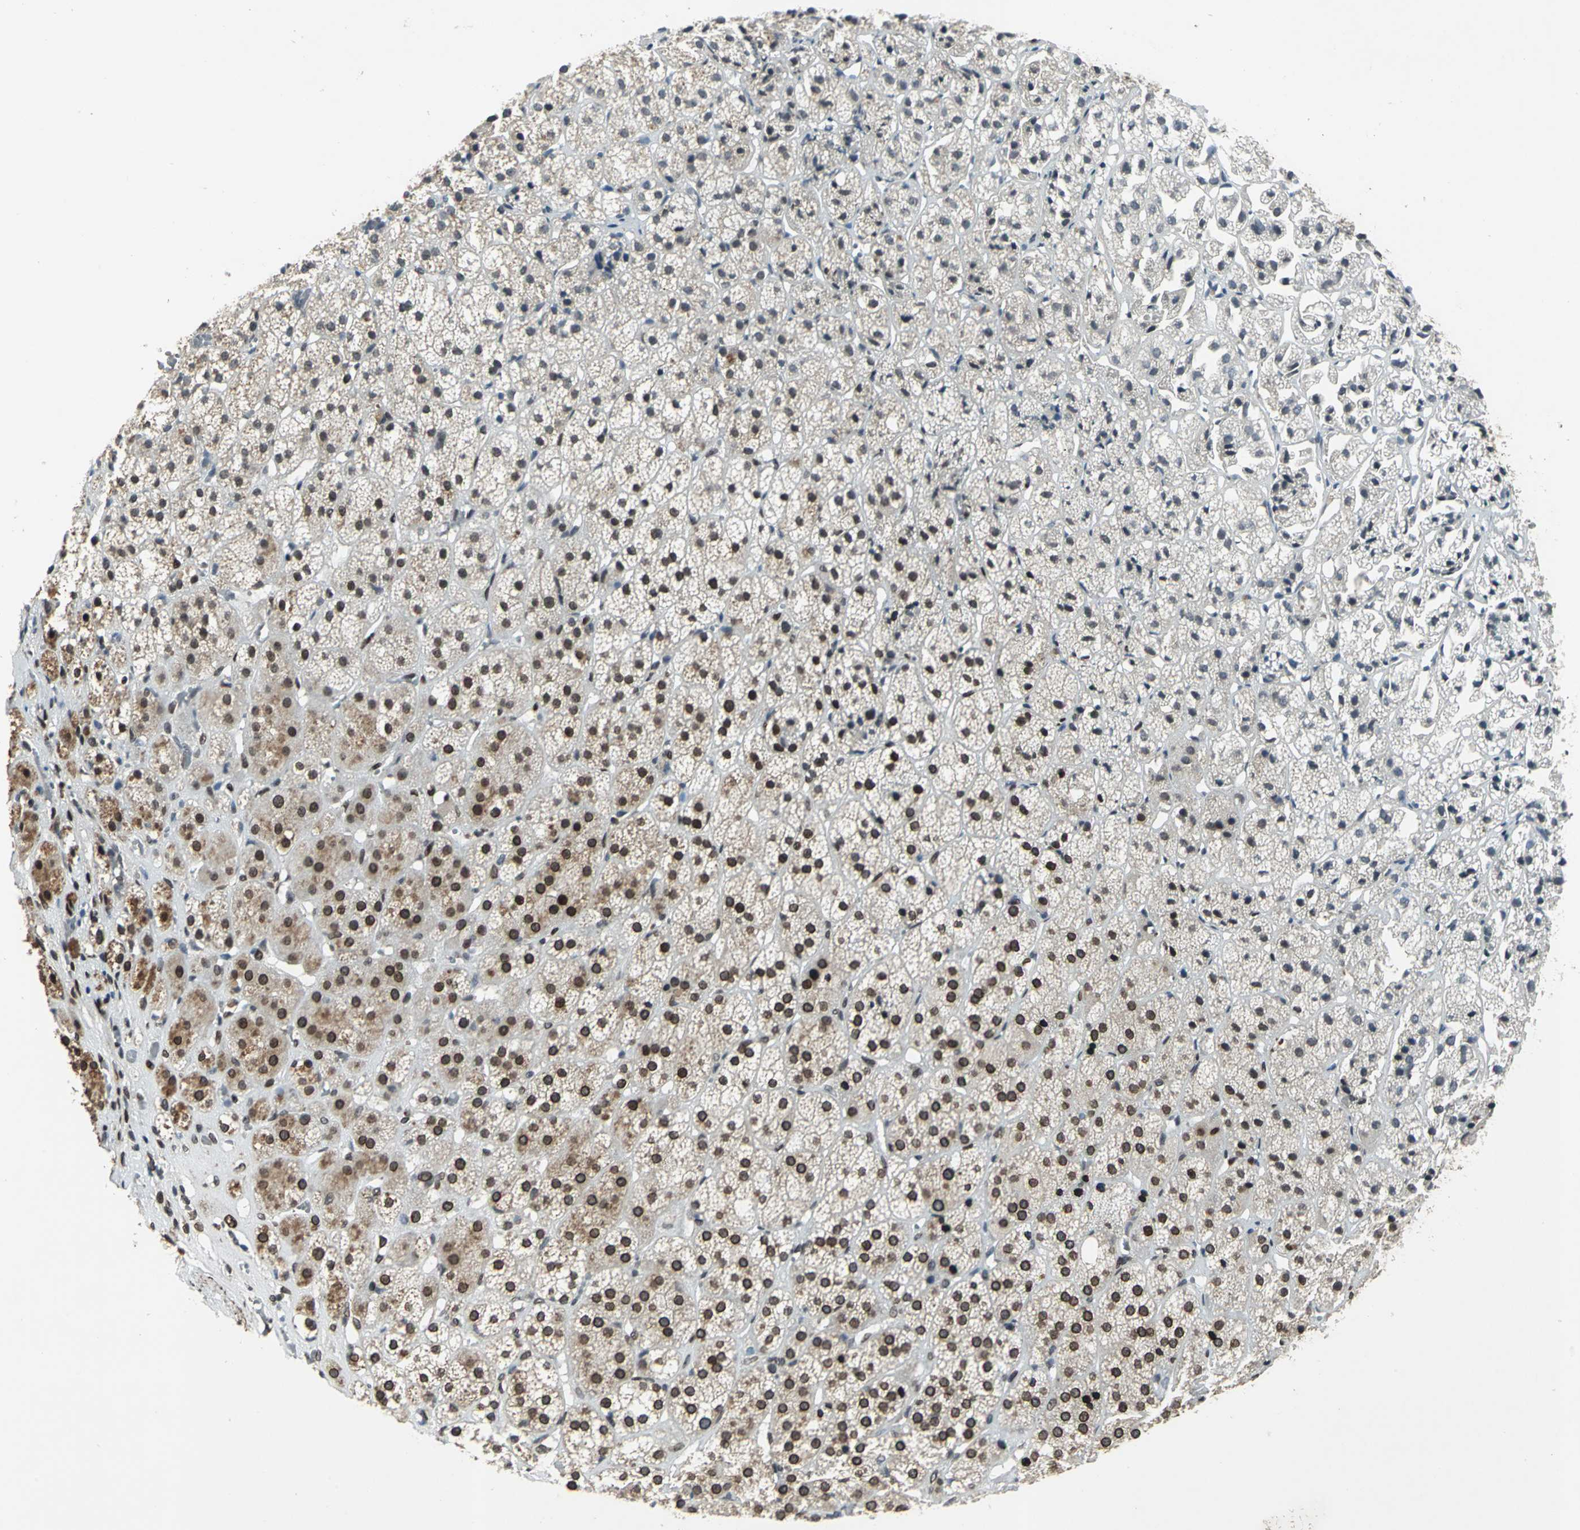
{"staining": {"intensity": "strong", "quantity": ">75%", "location": "cytoplasmic/membranous,nuclear"}, "tissue": "adrenal gland", "cell_type": "Glandular cells", "image_type": "normal", "snomed": [{"axis": "morphology", "description": "Normal tissue, NOS"}, {"axis": "topography", "description": "Adrenal gland"}], "caption": "High-magnification brightfield microscopy of unremarkable adrenal gland stained with DAB (brown) and counterstained with hematoxylin (blue). glandular cells exhibit strong cytoplasmic/membranous,nuclear staining is appreciated in about>75% of cells.", "gene": "ISY1", "patient": {"sex": "female", "age": 71}}